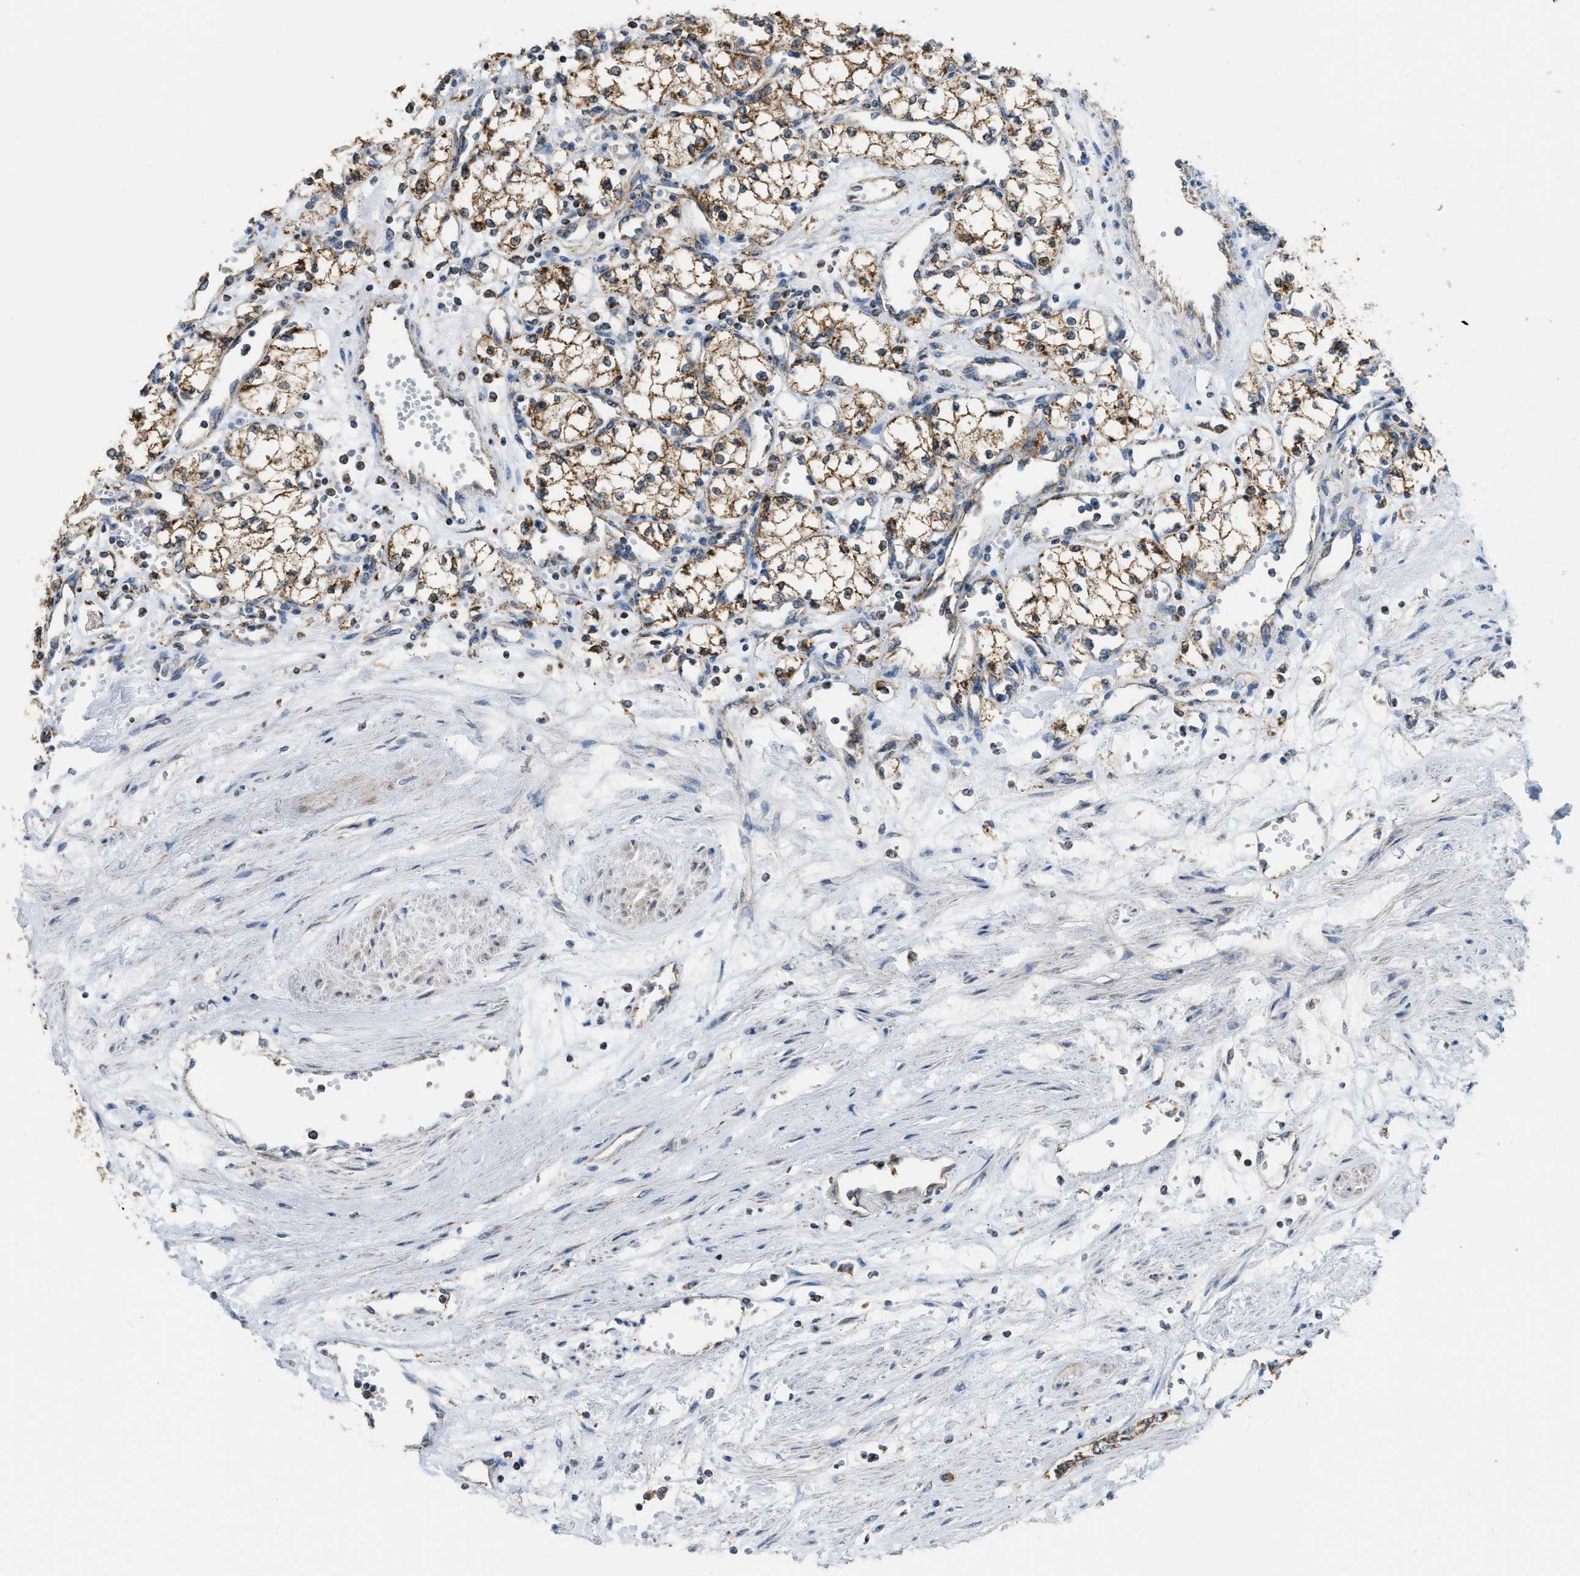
{"staining": {"intensity": "moderate", "quantity": ">75%", "location": "cytoplasmic/membranous"}, "tissue": "renal cancer", "cell_type": "Tumor cells", "image_type": "cancer", "snomed": [{"axis": "morphology", "description": "Adenocarcinoma, NOS"}, {"axis": "topography", "description": "Kidney"}], "caption": "Adenocarcinoma (renal) stained with DAB IHC exhibits medium levels of moderate cytoplasmic/membranous positivity in about >75% of tumor cells.", "gene": "ETFB", "patient": {"sex": "male", "age": 59}}